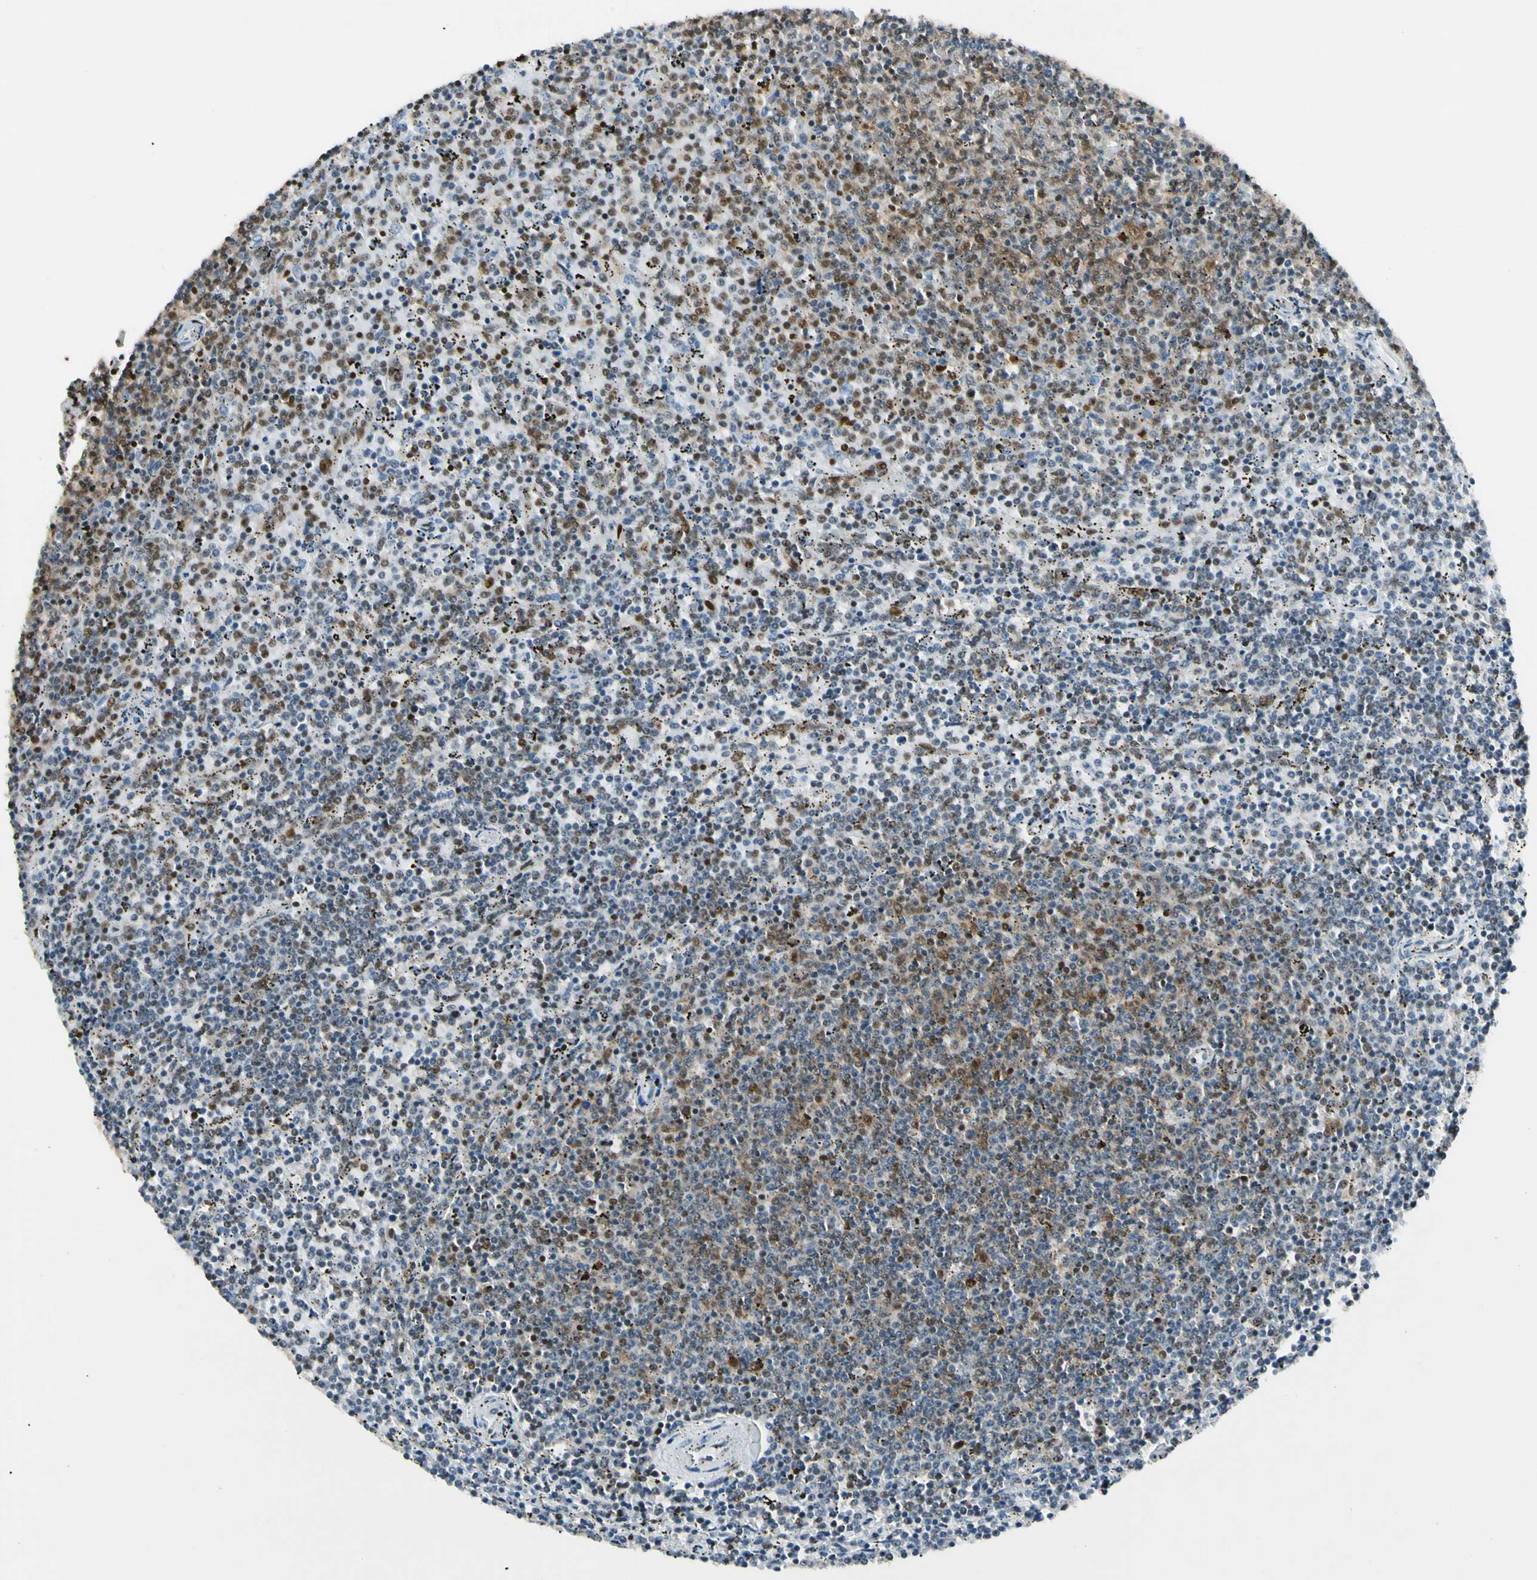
{"staining": {"intensity": "moderate", "quantity": "25%-75%", "location": "cytoplasmic/membranous,nuclear"}, "tissue": "lymphoma", "cell_type": "Tumor cells", "image_type": "cancer", "snomed": [{"axis": "morphology", "description": "Malignant lymphoma, non-Hodgkin's type, Low grade"}, {"axis": "topography", "description": "Spleen"}], "caption": "IHC photomicrograph of neoplastic tissue: human lymphoma stained using immunohistochemistry (IHC) demonstrates medium levels of moderate protein expression localized specifically in the cytoplasmic/membranous and nuclear of tumor cells, appearing as a cytoplasmic/membranous and nuclear brown color.", "gene": "FUS", "patient": {"sex": "female", "age": 50}}